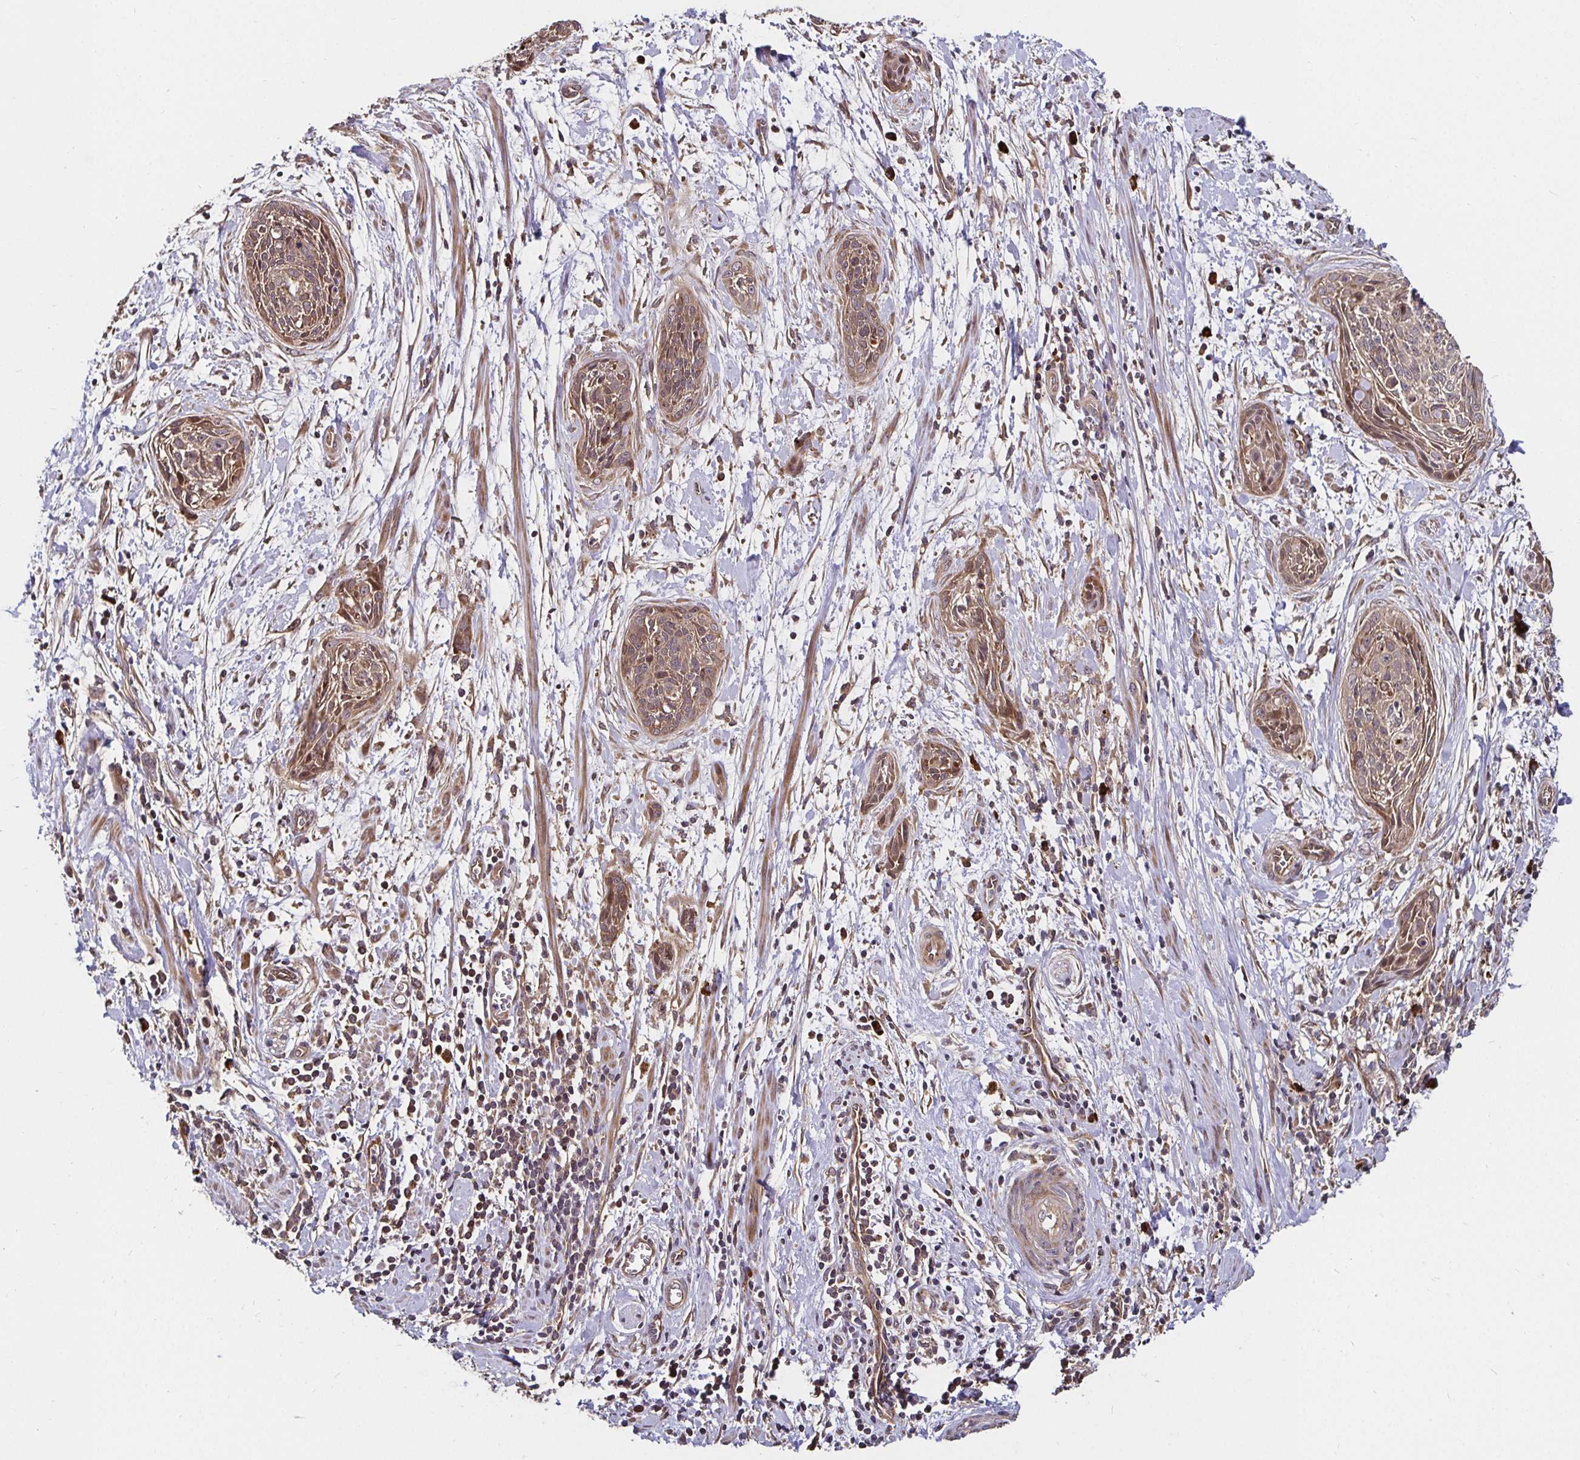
{"staining": {"intensity": "weak", "quantity": "25%-75%", "location": "cytoplasmic/membranous"}, "tissue": "cervical cancer", "cell_type": "Tumor cells", "image_type": "cancer", "snomed": [{"axis": "morphology", "description": "Squamous cell carcinoma, NOS"}, {"axis": "topography", "description": "Cervix"}], "caption": "This micrograph displays squamous cell carcinoma (cervical) stained with immunohistochemistry to label a protein in brown. The cytoplasmic/membranous of tumor cells show weak positivity for the protein. Nuclei are counter-stained blue.", "gene": "MLST8", "patient": {"sex": "female", "age": 55}}